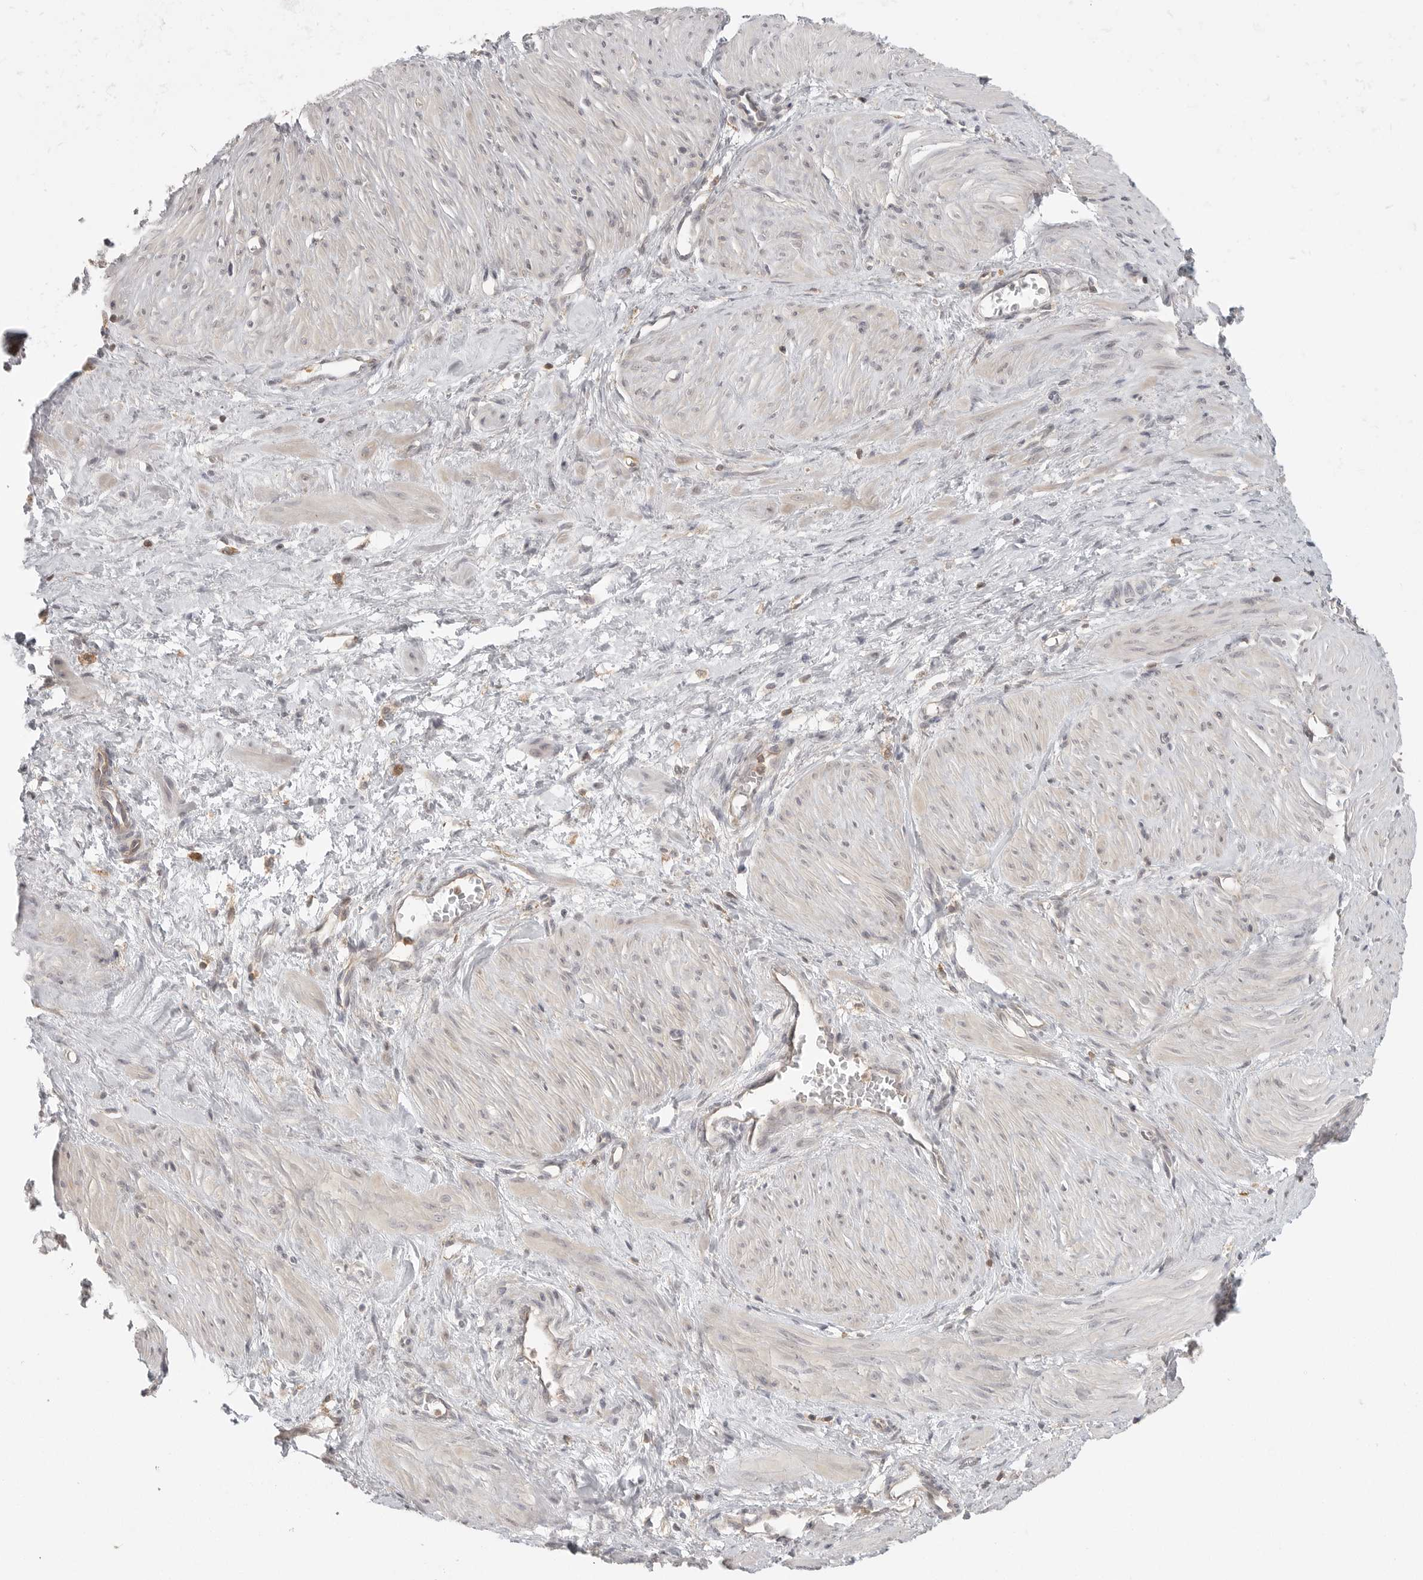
{"staining": {"intensity": "weak", "quantity": "<25%", "location": "cytoplasmic/membranous"}, "tissue": "smooth muscle", "cell_type": "Smooth muscle cells", "image_type": "normal", "snomed": [{"axis": "morphology", "description": "Normal tissue, NOS"}, {"axis": "topography", "description": "Endometrium"}], "caption": "An image of smooth muscle stained for a protein demonstrates no brown staining in smooth muscle cells.", "gene": "DBNL", "patient": {"sex": "female", "age": 33}}